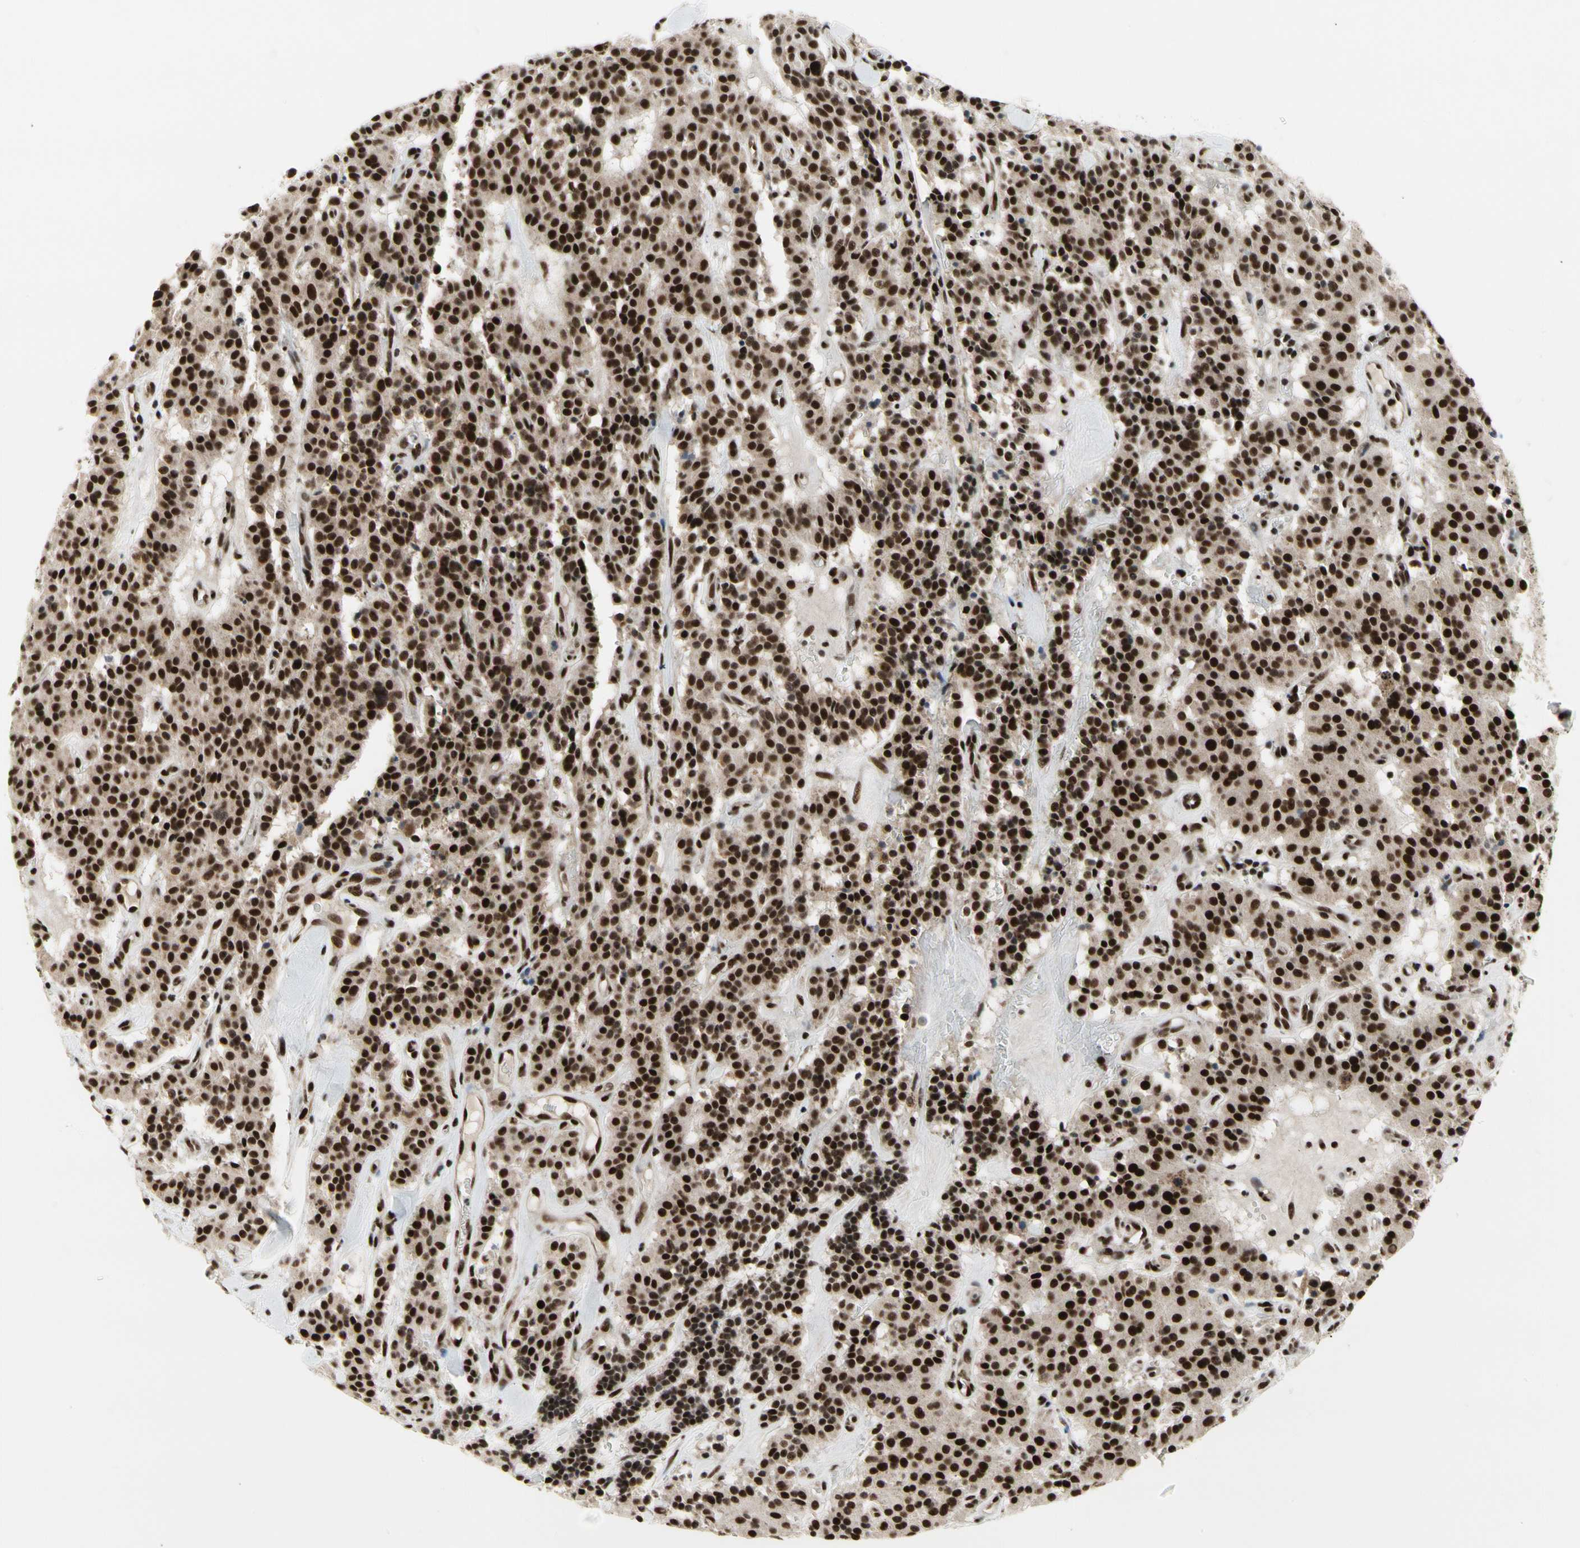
{"staining": {"intensity": "strong", "quantity": ">75%", "location": "nuclear"}, "tissue": "carcinoid", "cell_type": "Tumor cells", "image_type": "cancer", "snomed": [{"axis": "morphology", "description": "Carcinoid, malignant, NOS"}, {"axis": "topography", "description": "Lung"}], "caption": "Immunohistochemistry (DAB) staining of human carcinoid shows strong nuclear protein staining in about >75% of tumor cells.", "gene": "SRSF11", "patient": {"sex": "male", "age": 30}}